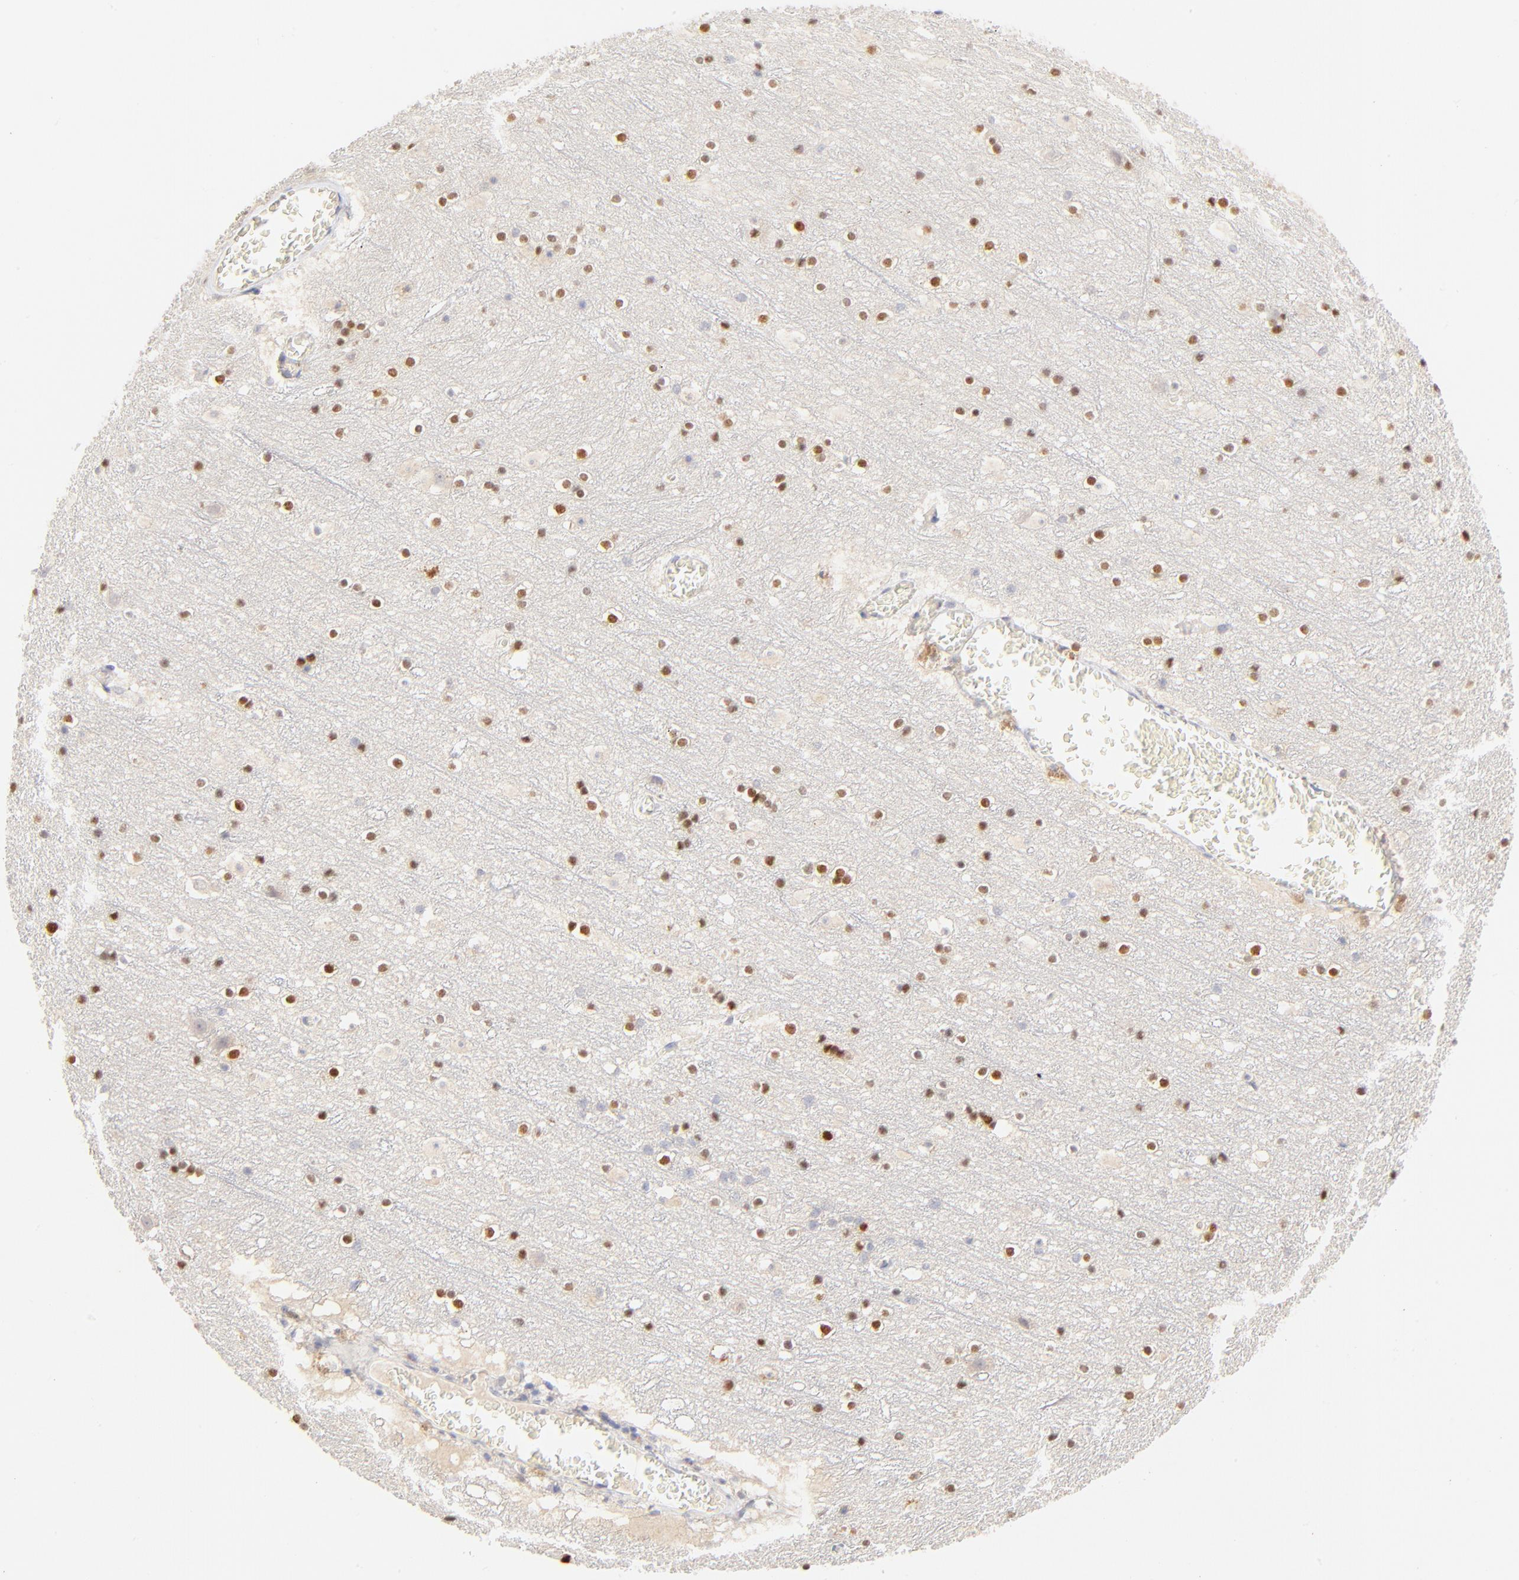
{"staining": {"intensity": "negative", "quantity": "none", "location": "none"}, "tissue": "cerebral cortex", "cell_type": "Endothelial cells", "image_type": "normal", "snomed": [{"axis": "morphology", "description": "Normal tissue, NOS"}, {"axis": "topography", "description": "Cerebral cortex"}], "caption": "The histopathology image exhibits no staining of endothelial cells in normal cerebral cortex.", "gene": "NKX2", "patient": {"sex": "male", "age": 45}}